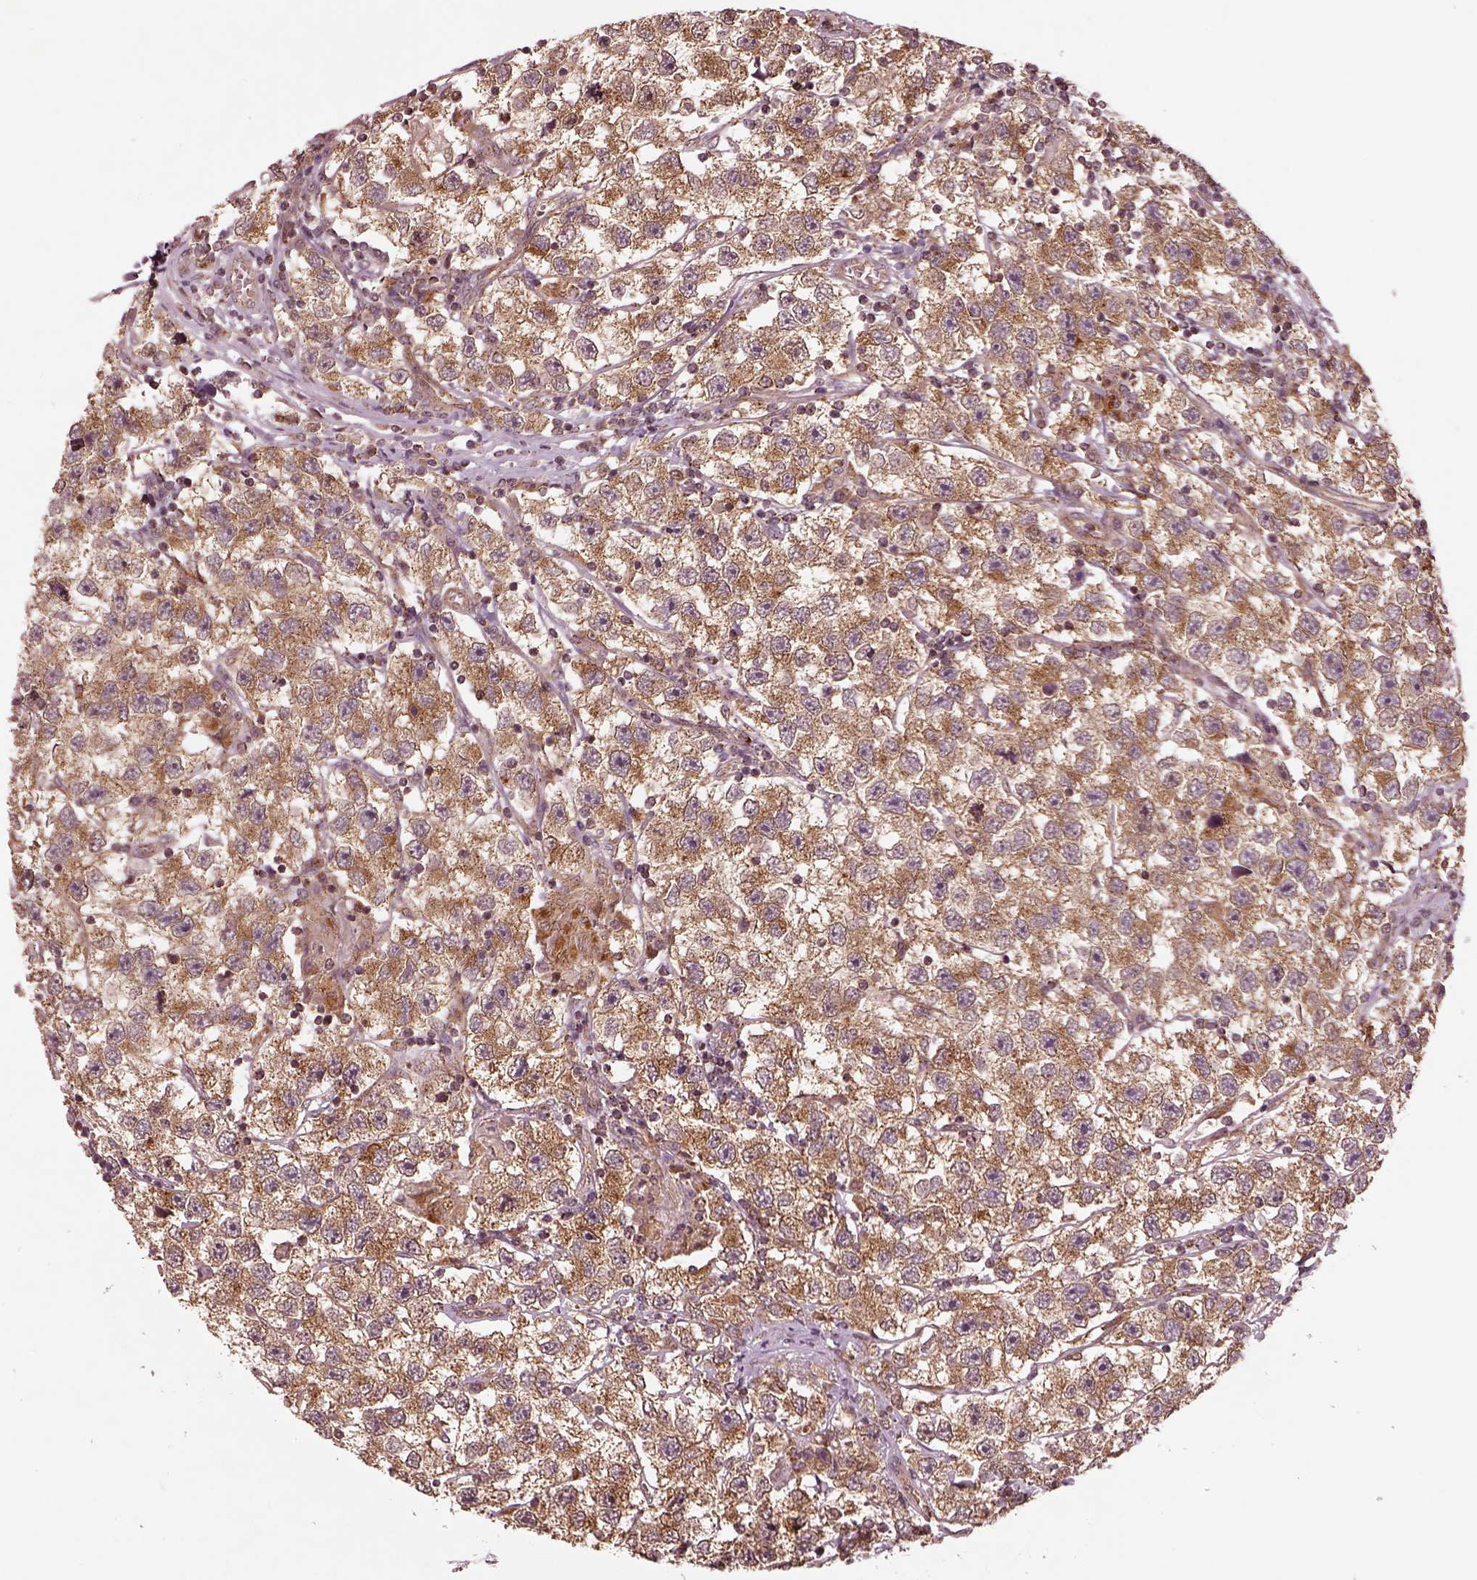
{"staining": {"intensity": "moderate", "quantity": ">75%", "location": "cytoplasmic/membranous"}, "tissue": "testis cancer", "cell_type": "Tumor cells", "image_type": "cancer", "snomed": [{"axis": "morphology", "description": "Seminoma, NOS"}, {"axis": "topography", "description": "Testis"}], "caption": "High-magnification brightfield microscopy of testis cancer (seminoma) stained with DAB (3,3'-diaminobenzidine) (brown) and counterstained with hematoxylin (blue). tumor cells exhibit moderate cytoplasmic/membranous staining is identified in approximately>75% of cells.", "gene": "WASHC2A", "patient": {"sex": "male", "age": 26}}